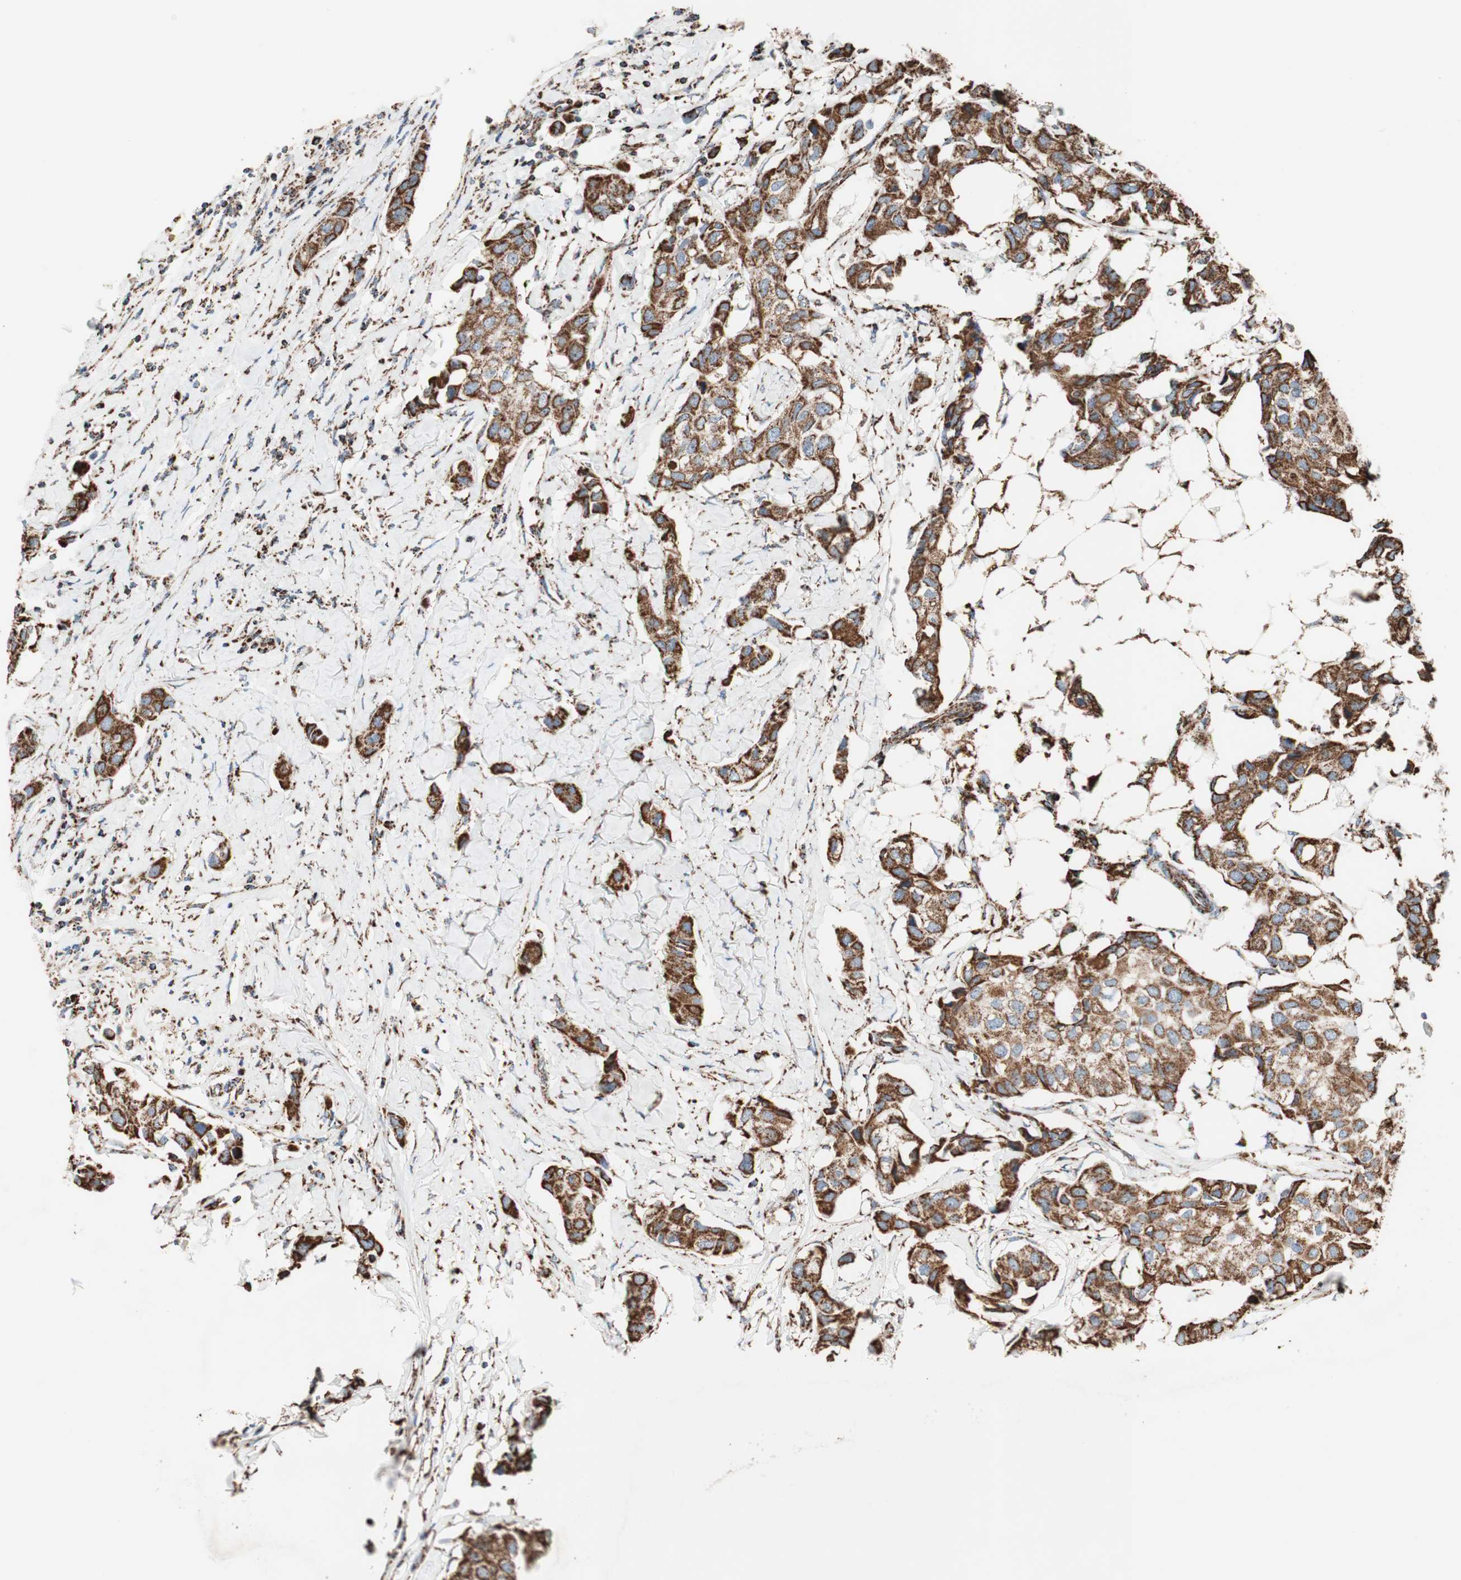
{"staining": {"intensity": "strong", "quantity": ">75%", "location": "cytoplasmic/membranous"}, "tissue": "breast cancer", "cell_type": "Tumor cells", "image_type": "cancer", "snomed": [{"axis": "morphology", "description": "Duct carcinoma"}, {"axis": "topography", "description": "Breast"}], "caption": "Breast invasive ductal carcinoma was stained to show a protein in brown. There is high levels of strong cytoplasmic/membranous expression in about >75% of tumor cells. The staining is performed using DAB (3,3'-diaminobenzidine) brown chromogen to label protein expression. The nuclei are counter-stained blue using hematoxylin.", "gene": "PCSK4", "patient": {"sex": "female", "age": 80}}